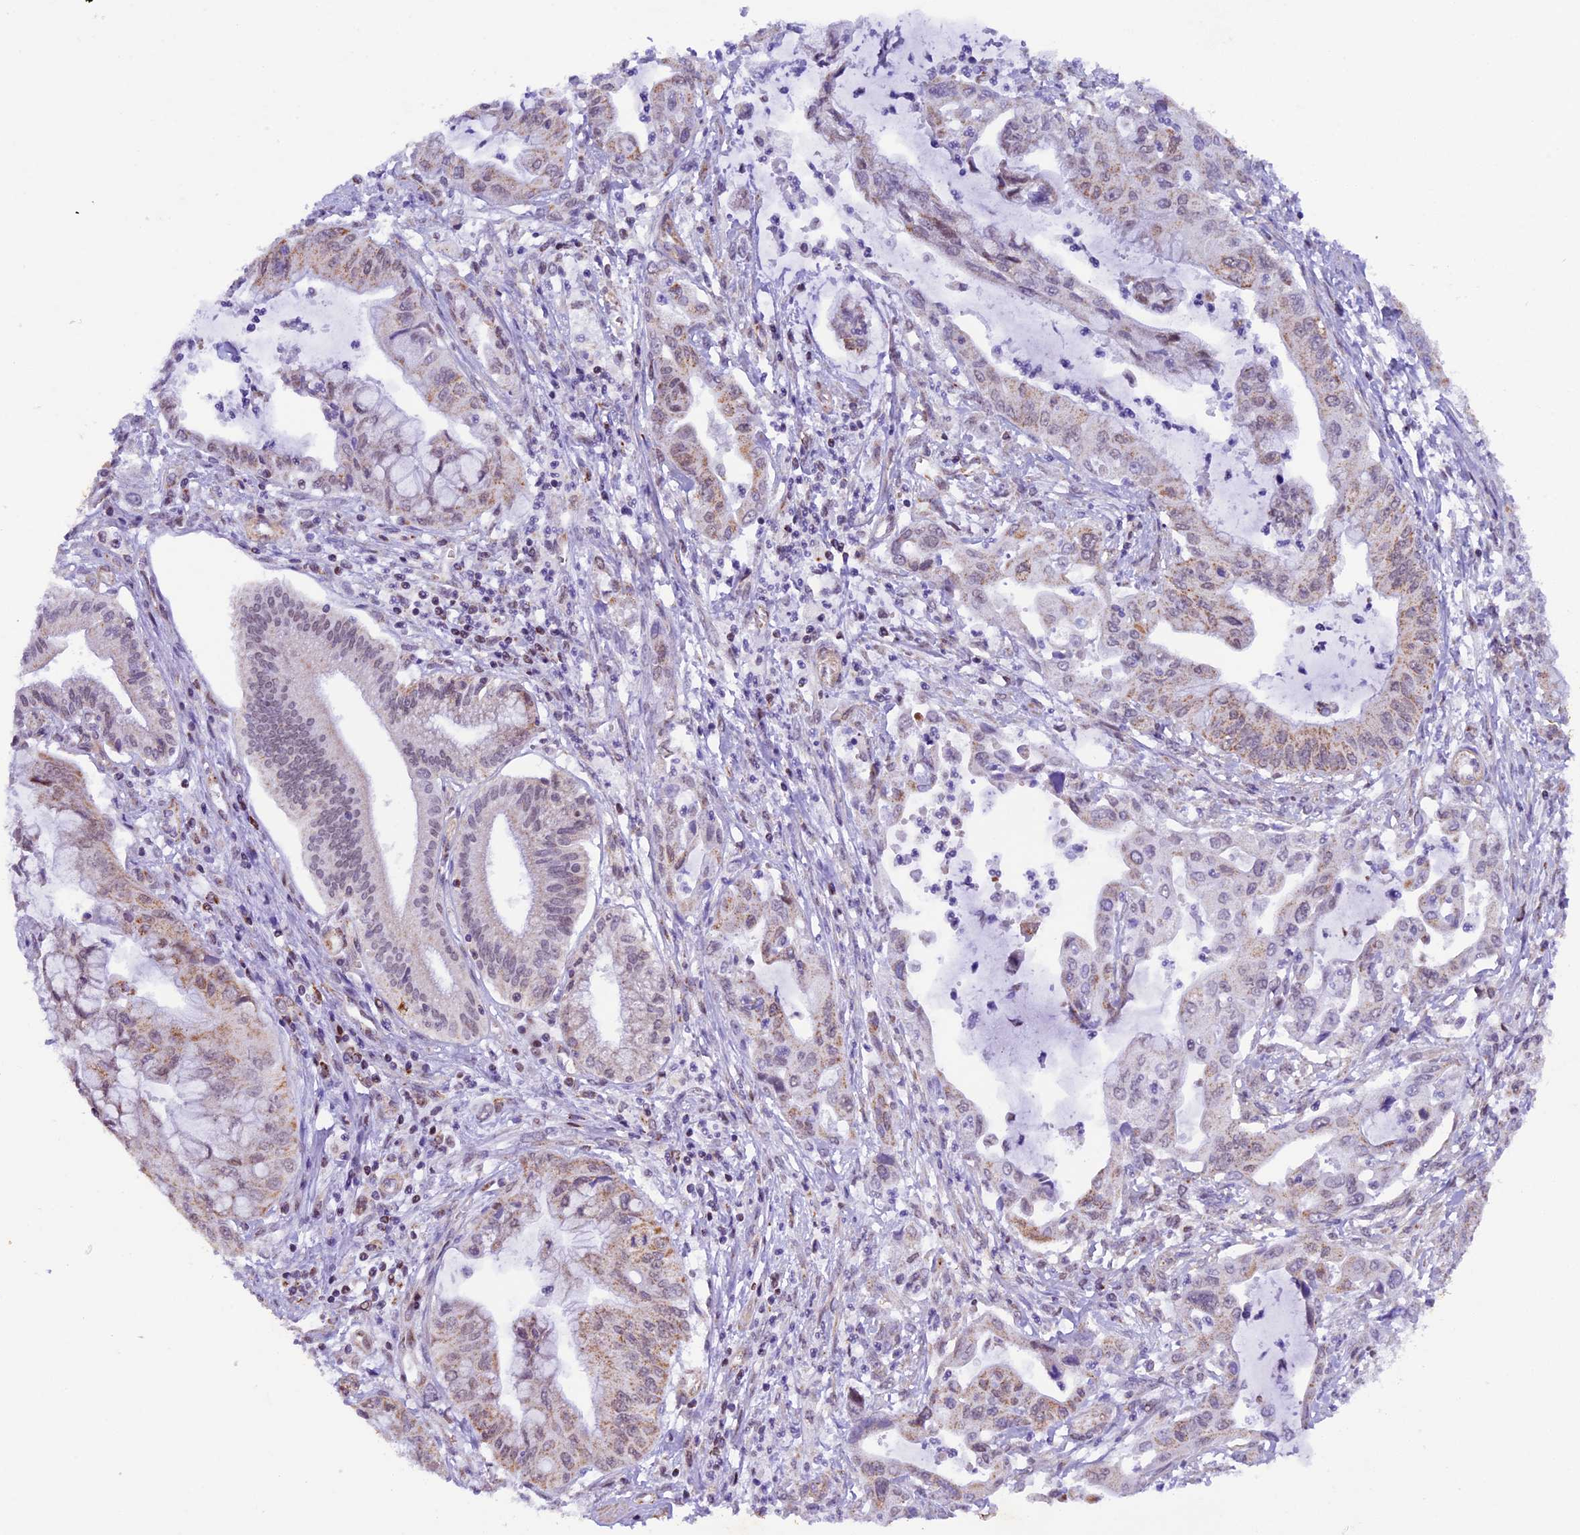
{"staining": {"intensity": "moderate", "quantity": ">75%", "location": "cytoplasmic/membranous"}, "tissue": "pancreatic cancer", "cell_type": "Tumor cells", "image_type": "cancer", "snomed": [{"axis": "morphology", "description": "Adenocarcinoma, NOS"}, {"axis": "topography", "description": "Pancreas"}], "caption": "A brown stain highlights moderate cytoplasmic/membranous positivity of a protein in pancreatic cancer tumor cells.", "gene": "TFAM", "patient": {"sex": "male", "age": 46}}